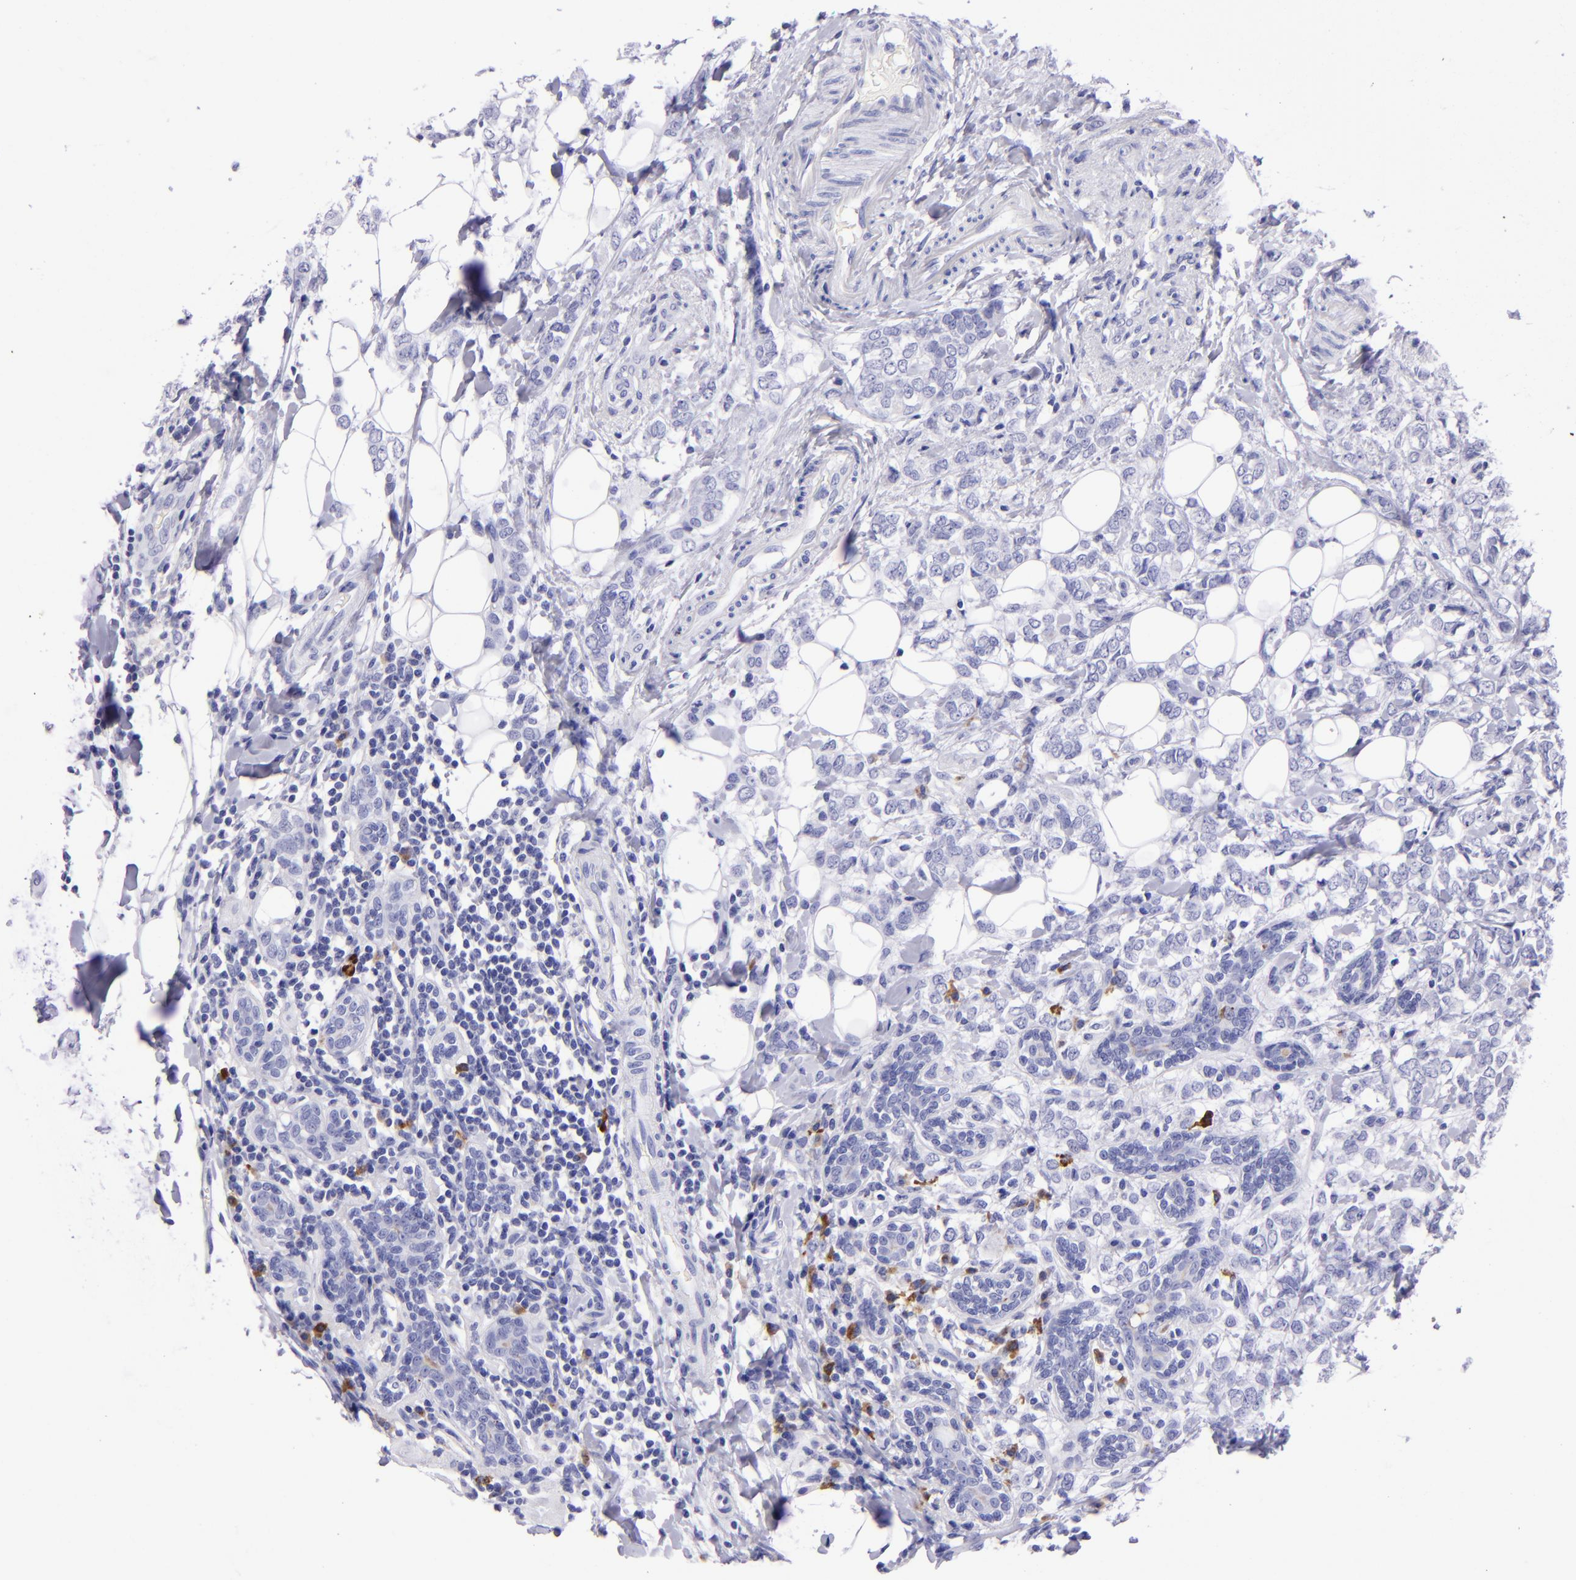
{"staining": {"intensity": "moderate", "quantity": "<25%", "location": "cytoplasmic/membranous"}, "tissue": "breast cancer", "cell_type": "Tumor cells", "image_type": "cancer", "snomed": [{"axis": "morphology", "description": "Normal tissue, NOS"}, {"axis": "morphology", "description": "Lobular carcinoma"}, {"axis": "topography", "description": "Breast"}], "caption": "Breast lobular carcinoma stained with DAB (3,3'-diaminobenzidine) immunohistochemistry (IHC) exhibits low levels of moderate cytoplasmic/membranous expression in approximately <25% of tumor cells.", "gene": "TYRP1", "patient": {"sex": "female", "age": 47}}